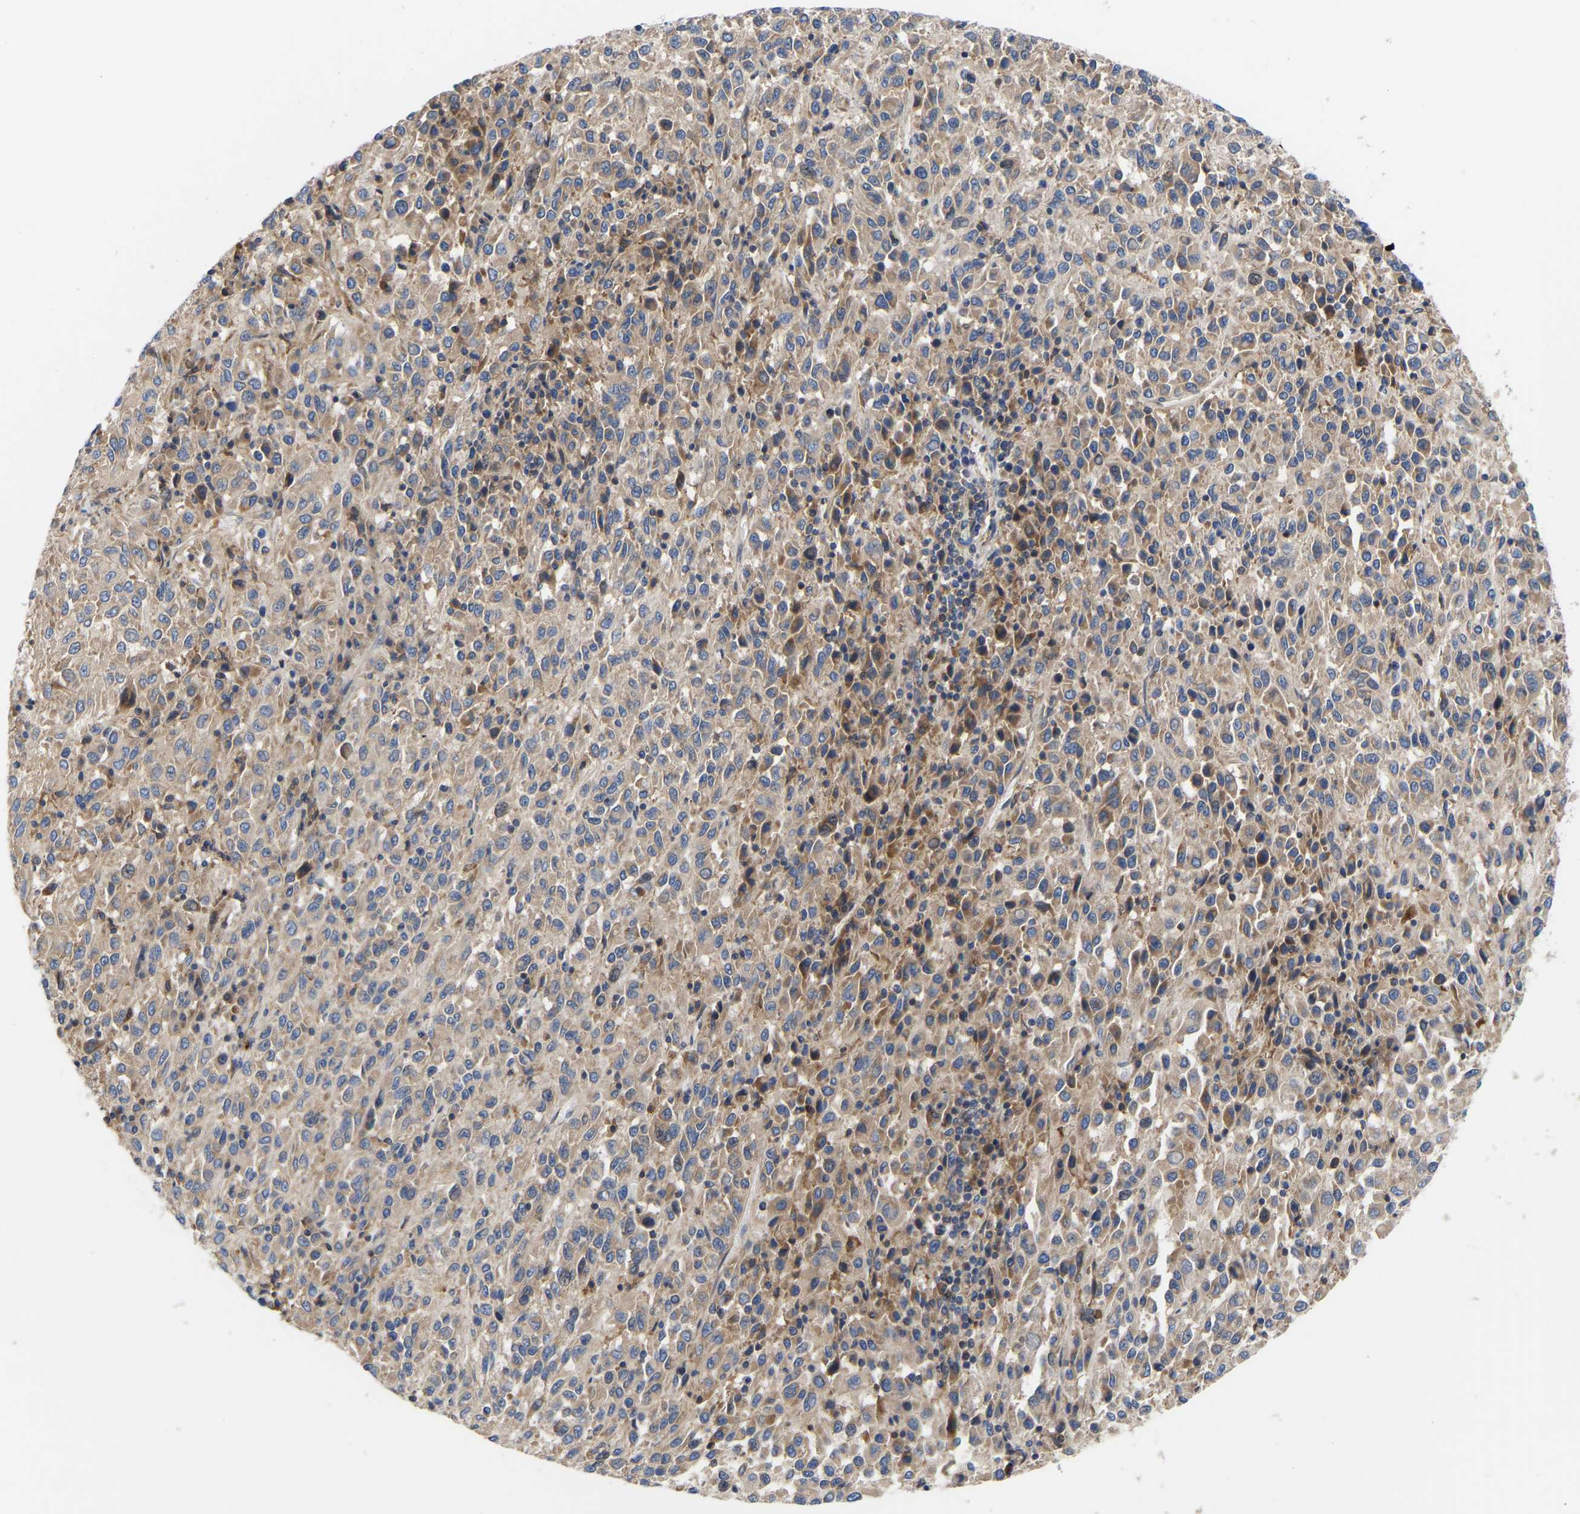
{"staining": {"intensity": "moderate", "quantity": "<25%", "location": "cytoplasmic/membranous"}, "tissue": "melanoma", "cell_type": "Tumor cells", "image_type": "cancer", "snomed": [{"axis": "morphology", "description": "Malignant melanoma, Metastatic site"}, {"axis": "topography", "description": "Lung"}], "caption": "Human melanoma stained with a brown dye shows moderate cytoplasmic/membranous positive staining in approximately <25% of tumor cells.", "gene": "AIMP2", "patient": {"sex": "male", "age": 64}}